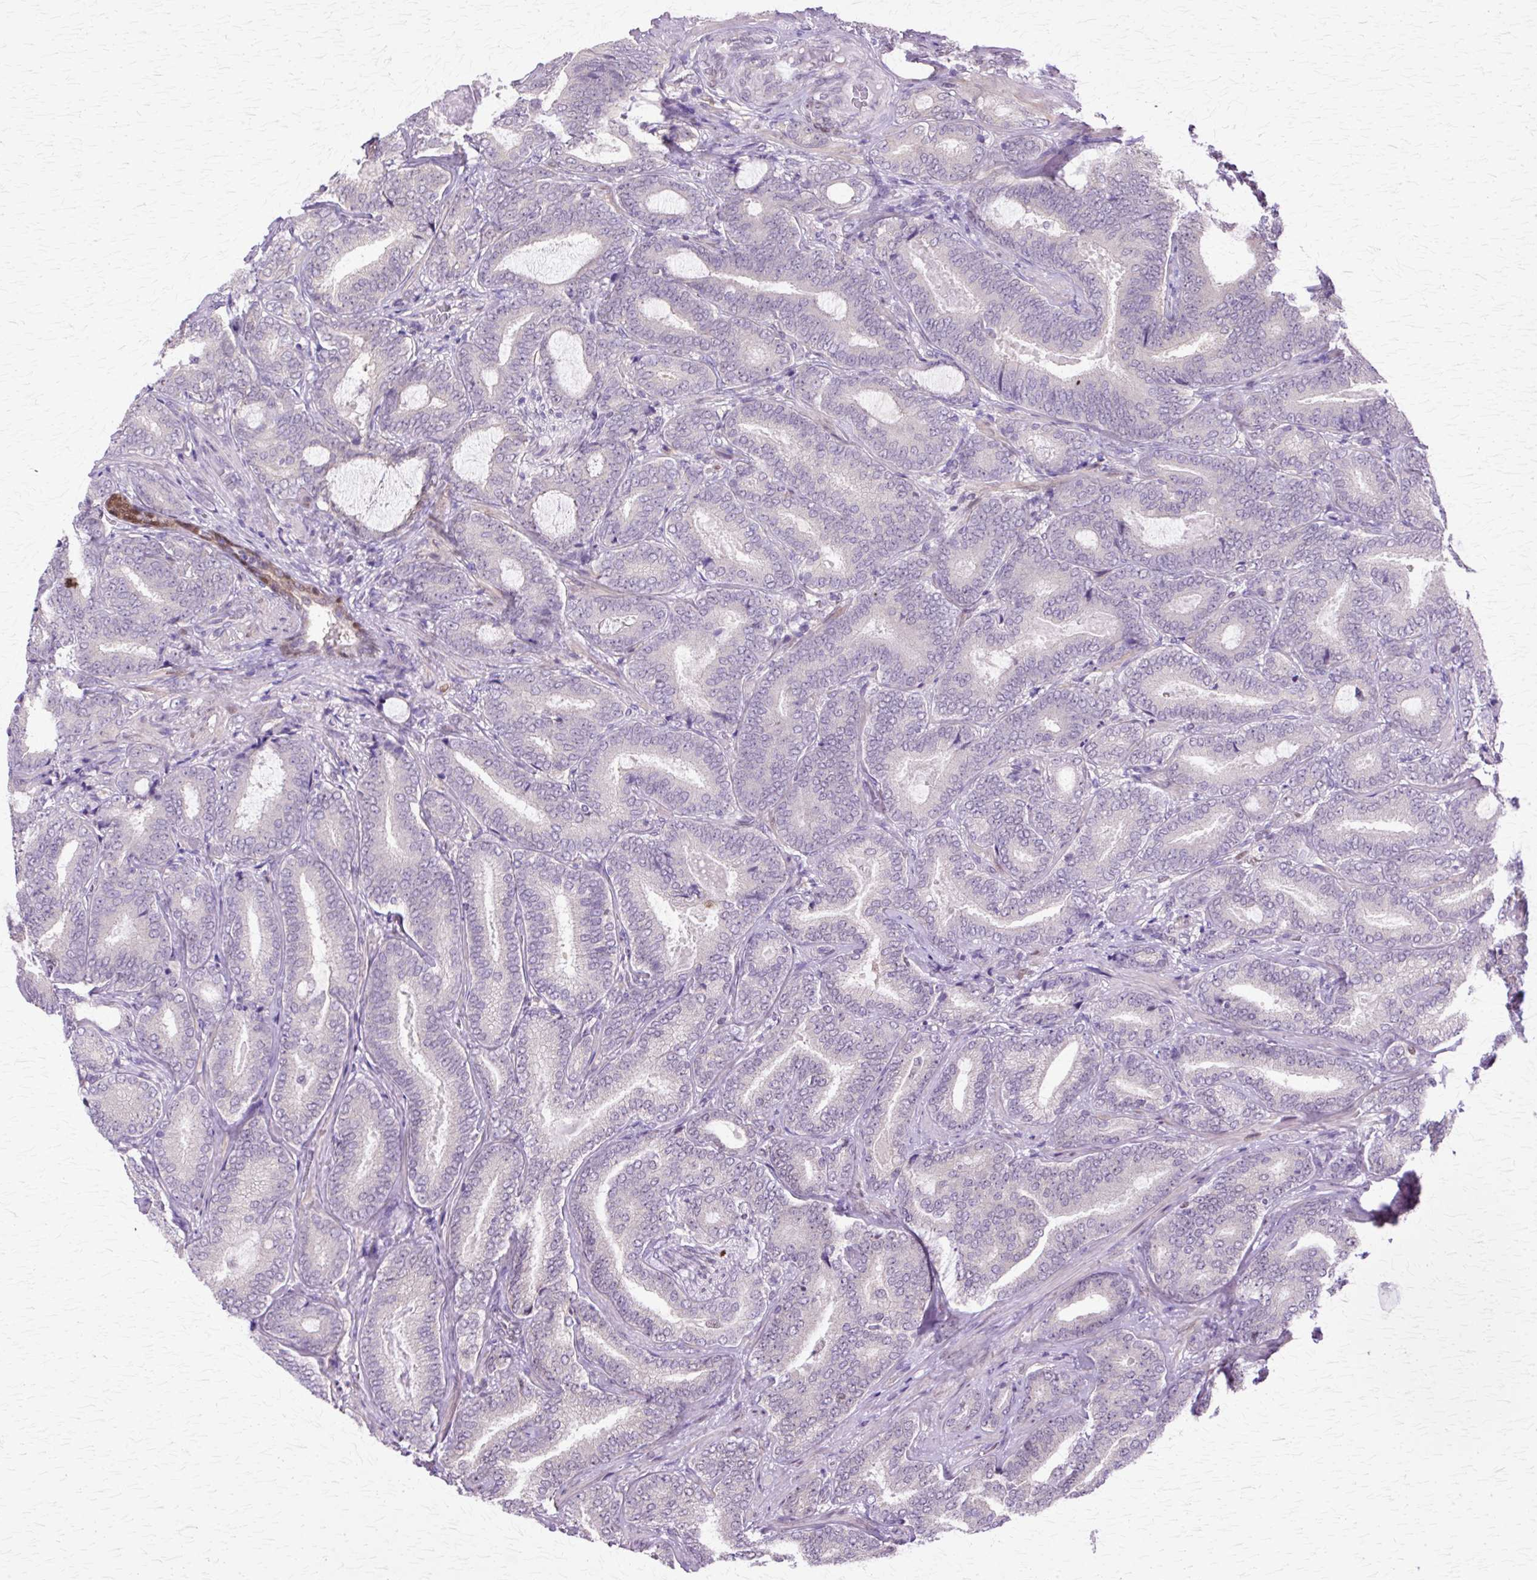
{"staining": {"intensity": "negative", "quantity": "none", "location": "none"}, "tissue": "prostate cancer", "cell_type": "Tumor cells", "image_type": "cancer", "snomed": [{"axis": "morphology", "description": "Adenocarcinoma, Low grade"}, {"axis": "topography", "description": "Prostate and seminal vesicle, NOS"}], "caption": "Immunohistochemistry (IHC) of human prostate cancer demonstrates no expression in tumor cells.", "gene": "HSPA8", "patient": {"sex": "male", "age": 61}}